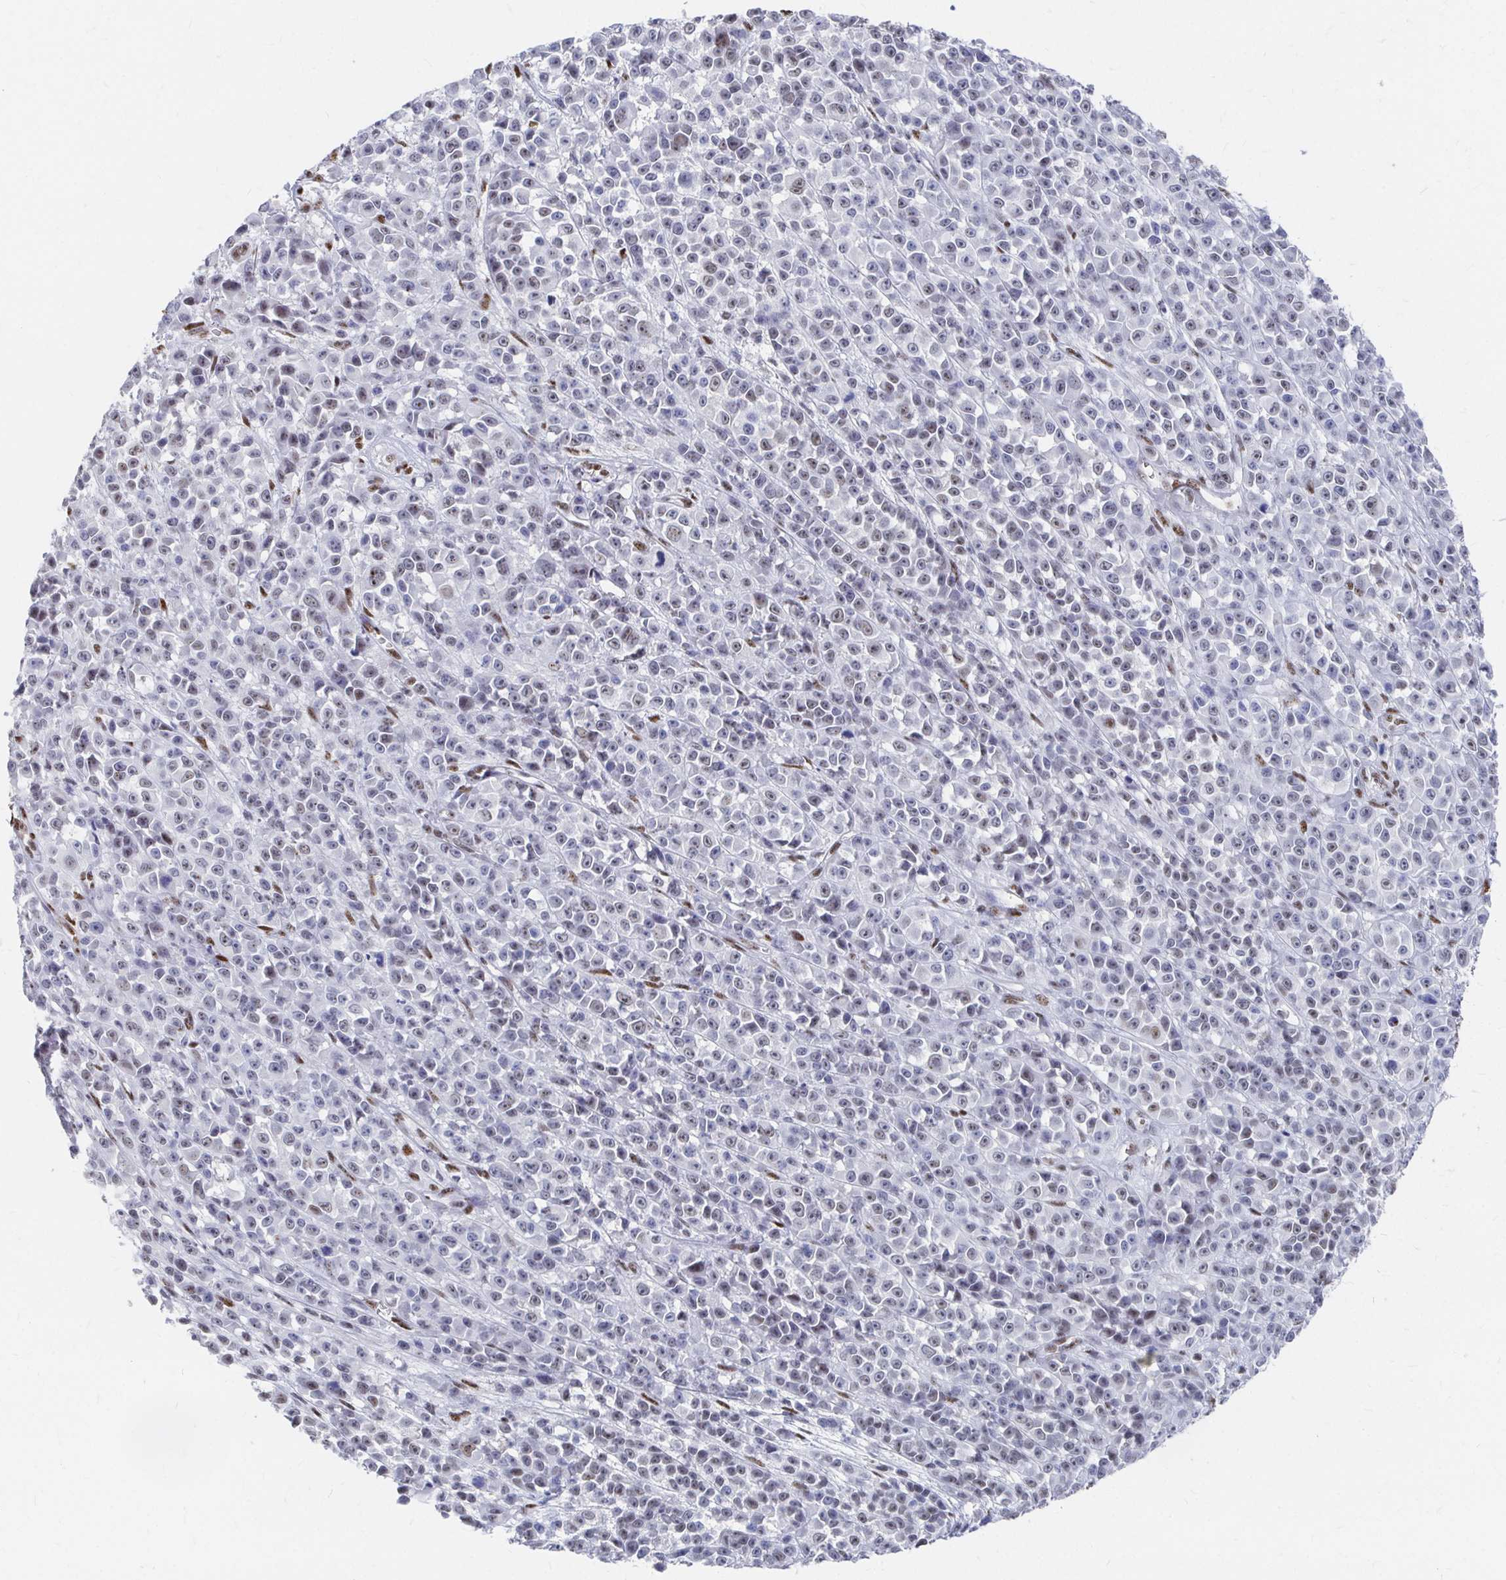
{"staining": {"intensity": "negative", "quantity": "none", "location": "none"}, "tissue": "melanoma", "cell_type": "Tumor cells", "image_type": "cancer", "snomed": [{"axis": "morphology", "description": "Malignant melanoma, NOS"}, {"axis": "topography", "description": "Skin"}, {"axis": "topography", "description": "Skin of back"}], "caption": "Melanoma was stained to show a protein in brown. There is no significant staining in tumor cells. The staining was performed using DAB (3,3'-diaminobenzidine) to visualize the protein expression in brown, while the nuclei were stained in blue with hematoxylin (Magnification: 20x).", "gene": "CLIC3", "patient": {"sex": "male", "age": 91}}